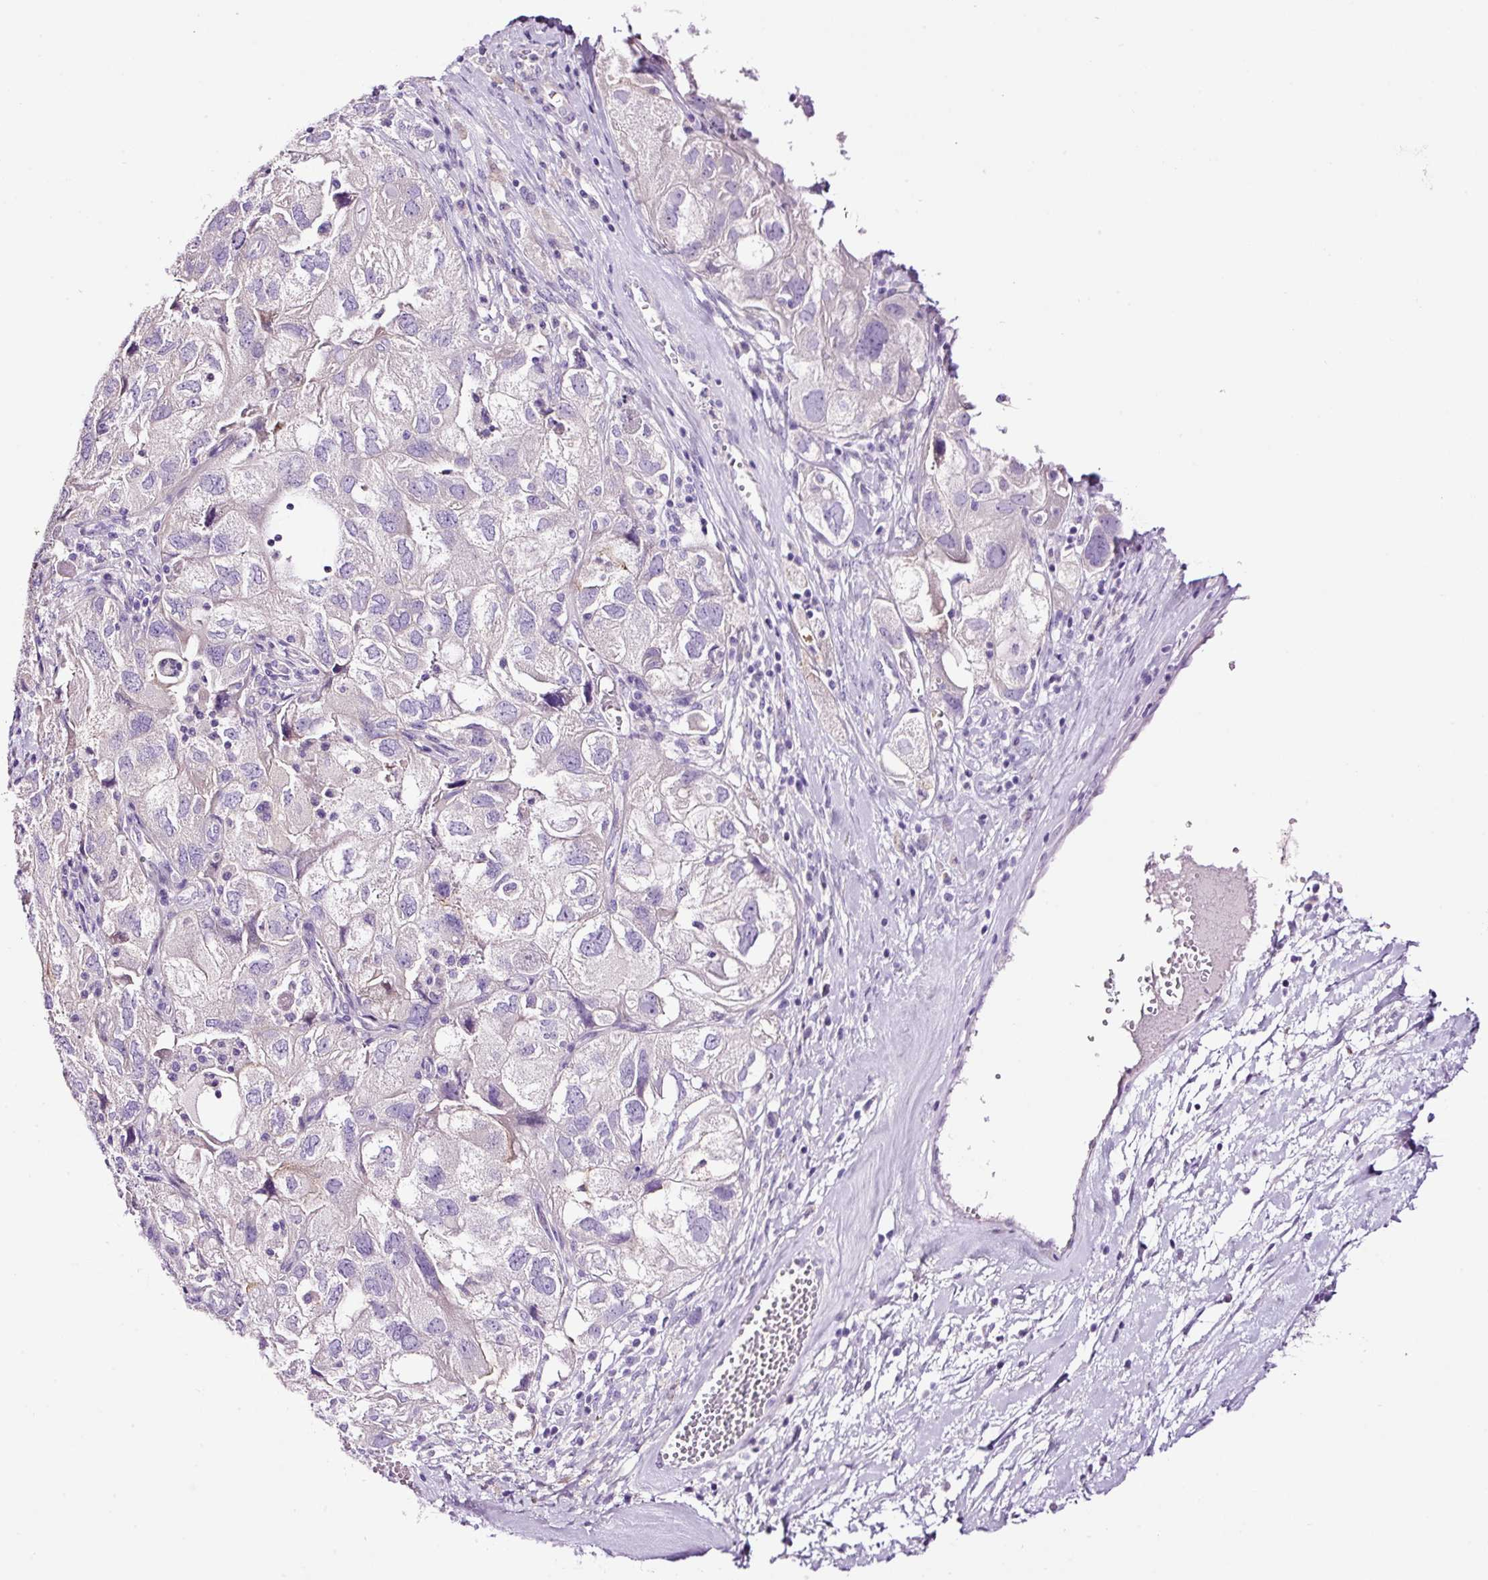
{"staining": {"intensity": "negative", "quantity": "none", "location": "none"}, "tissue": "ovarian cancer", "cell_type": "Tumor cells", "image_type": "cancer", "snomed": [{"axis": "morphology", "description": "Carcinoma, NOS"}, {"axis": "morphology", "description": "Cystadenocarcinoma, serous, NOS"}, {"axis": "topography", "description": "Ovary"}], "caption": "Ovarian cancer was stained to show a protein in brown. There is no significant positivity in tumor cells. Nuclei are stained in blue.", "gene": "PAM", "patient": {"sex": "female", "age": 69}}